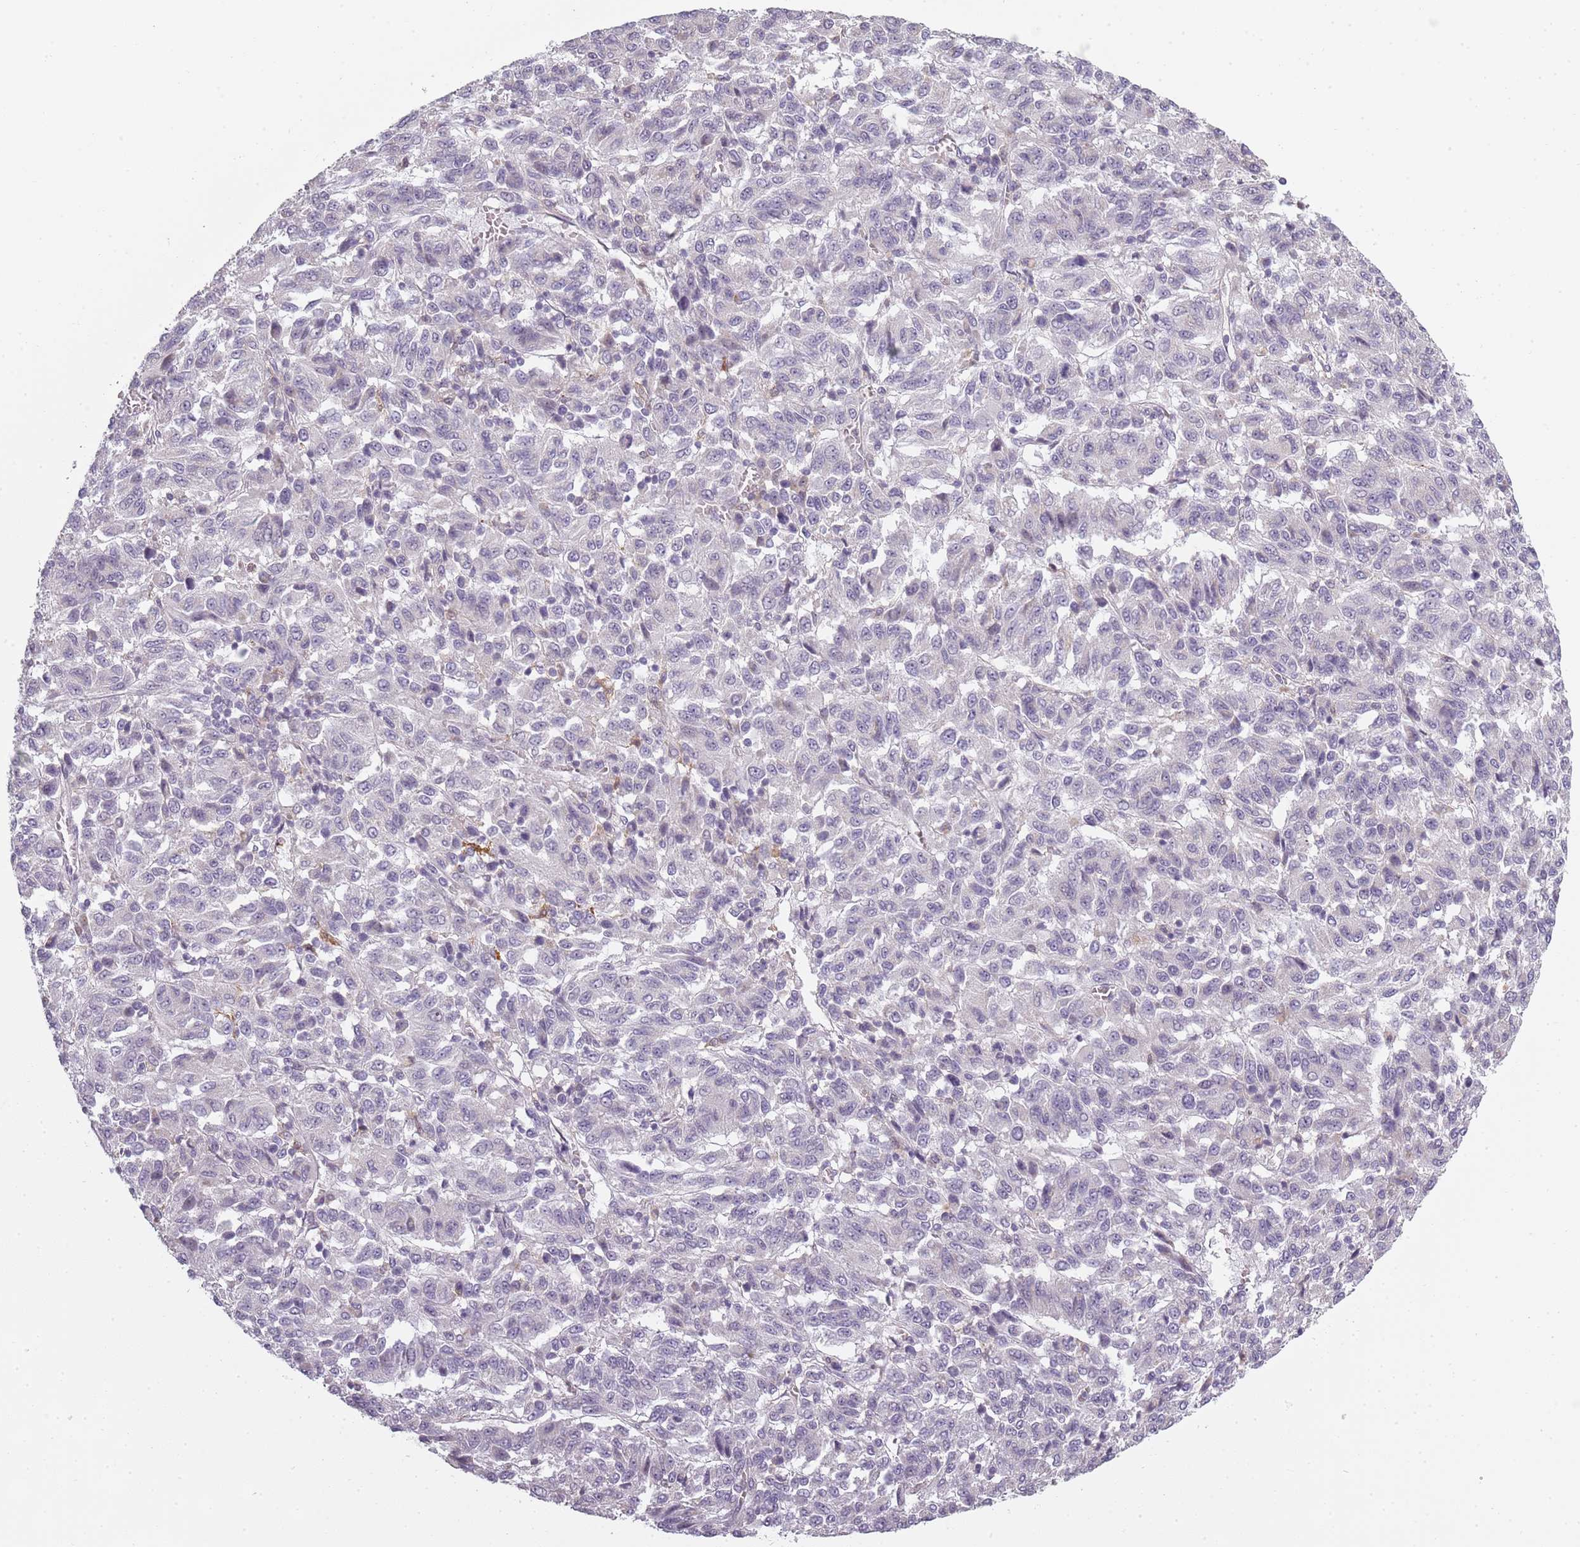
{"staining": {"intensity": "negative", "quantity": "none", "location": "none"}, "tissue": "melanoma", "cell_type": "Tumor cells", "image_type": "cancer", "snomed": [{"axis": "morphology", "description": "Malignant melanoma, Metastatic site"}, {"axis": "topography", "description": "Lung"}], "caption": "Tumor cells are negative for protein expression in human malignant melanoma (metastatic site).", "gene": "CC2D2B", "patient": {"sex": "male", "age": 64}}